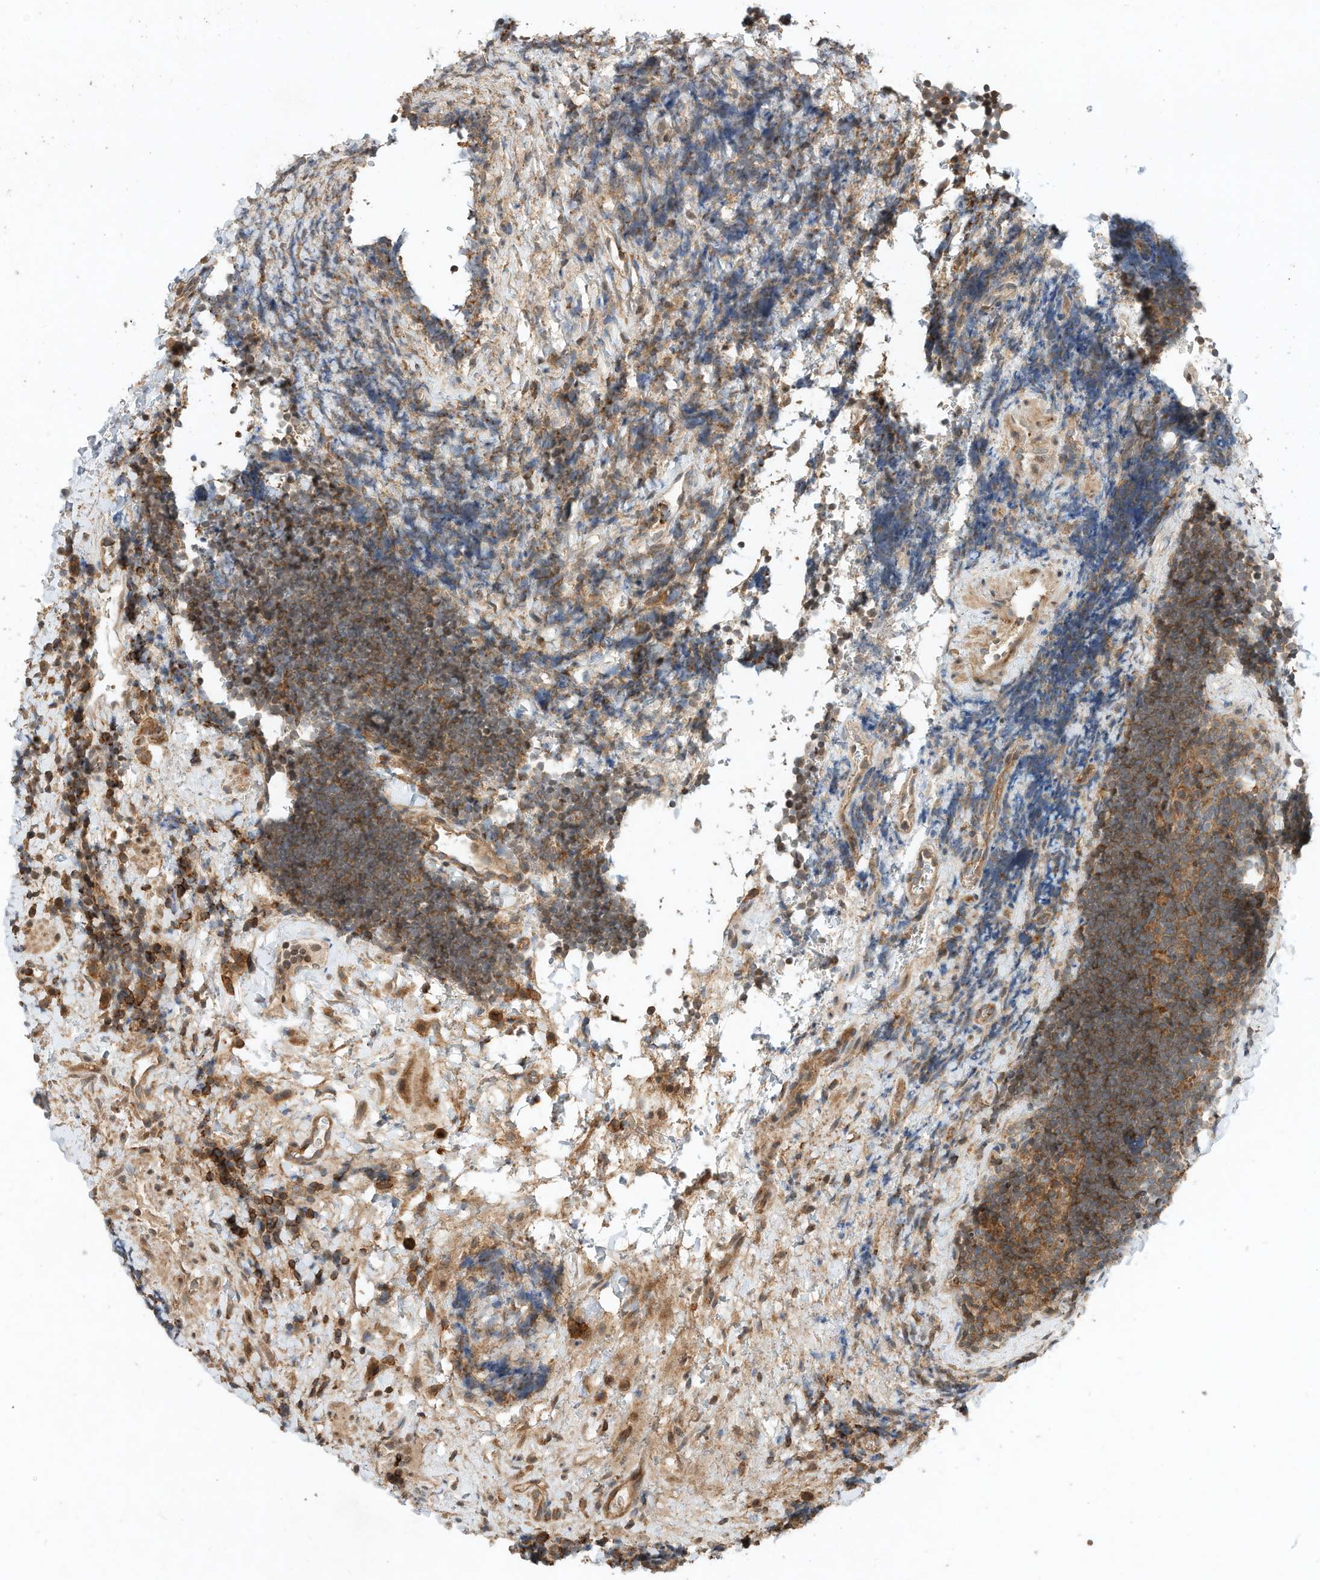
{"staining": {"intensity": "moderate", "quantity": ">75%", "location": "cytoplasmic/membranous"}, "tissue": "lymphoma", "cell_type": "Tumor cells", "image_type": "cancer", "snomed": [{"axis": "morphology", "description": "Malignant lymphoma, non-Hodgkin's type, High grade"}, {"axis": "topography", "description": "Lymph node"}], "caption": "A brown stain highlights moderate cytoplasmic/membranous positivity of a protein in human malignant lymphoma, non-Hodgkin's type (high-grade) tumor cells.", "gene": "CPAMD8", "patient": {"sex": "male", "age": 13}}